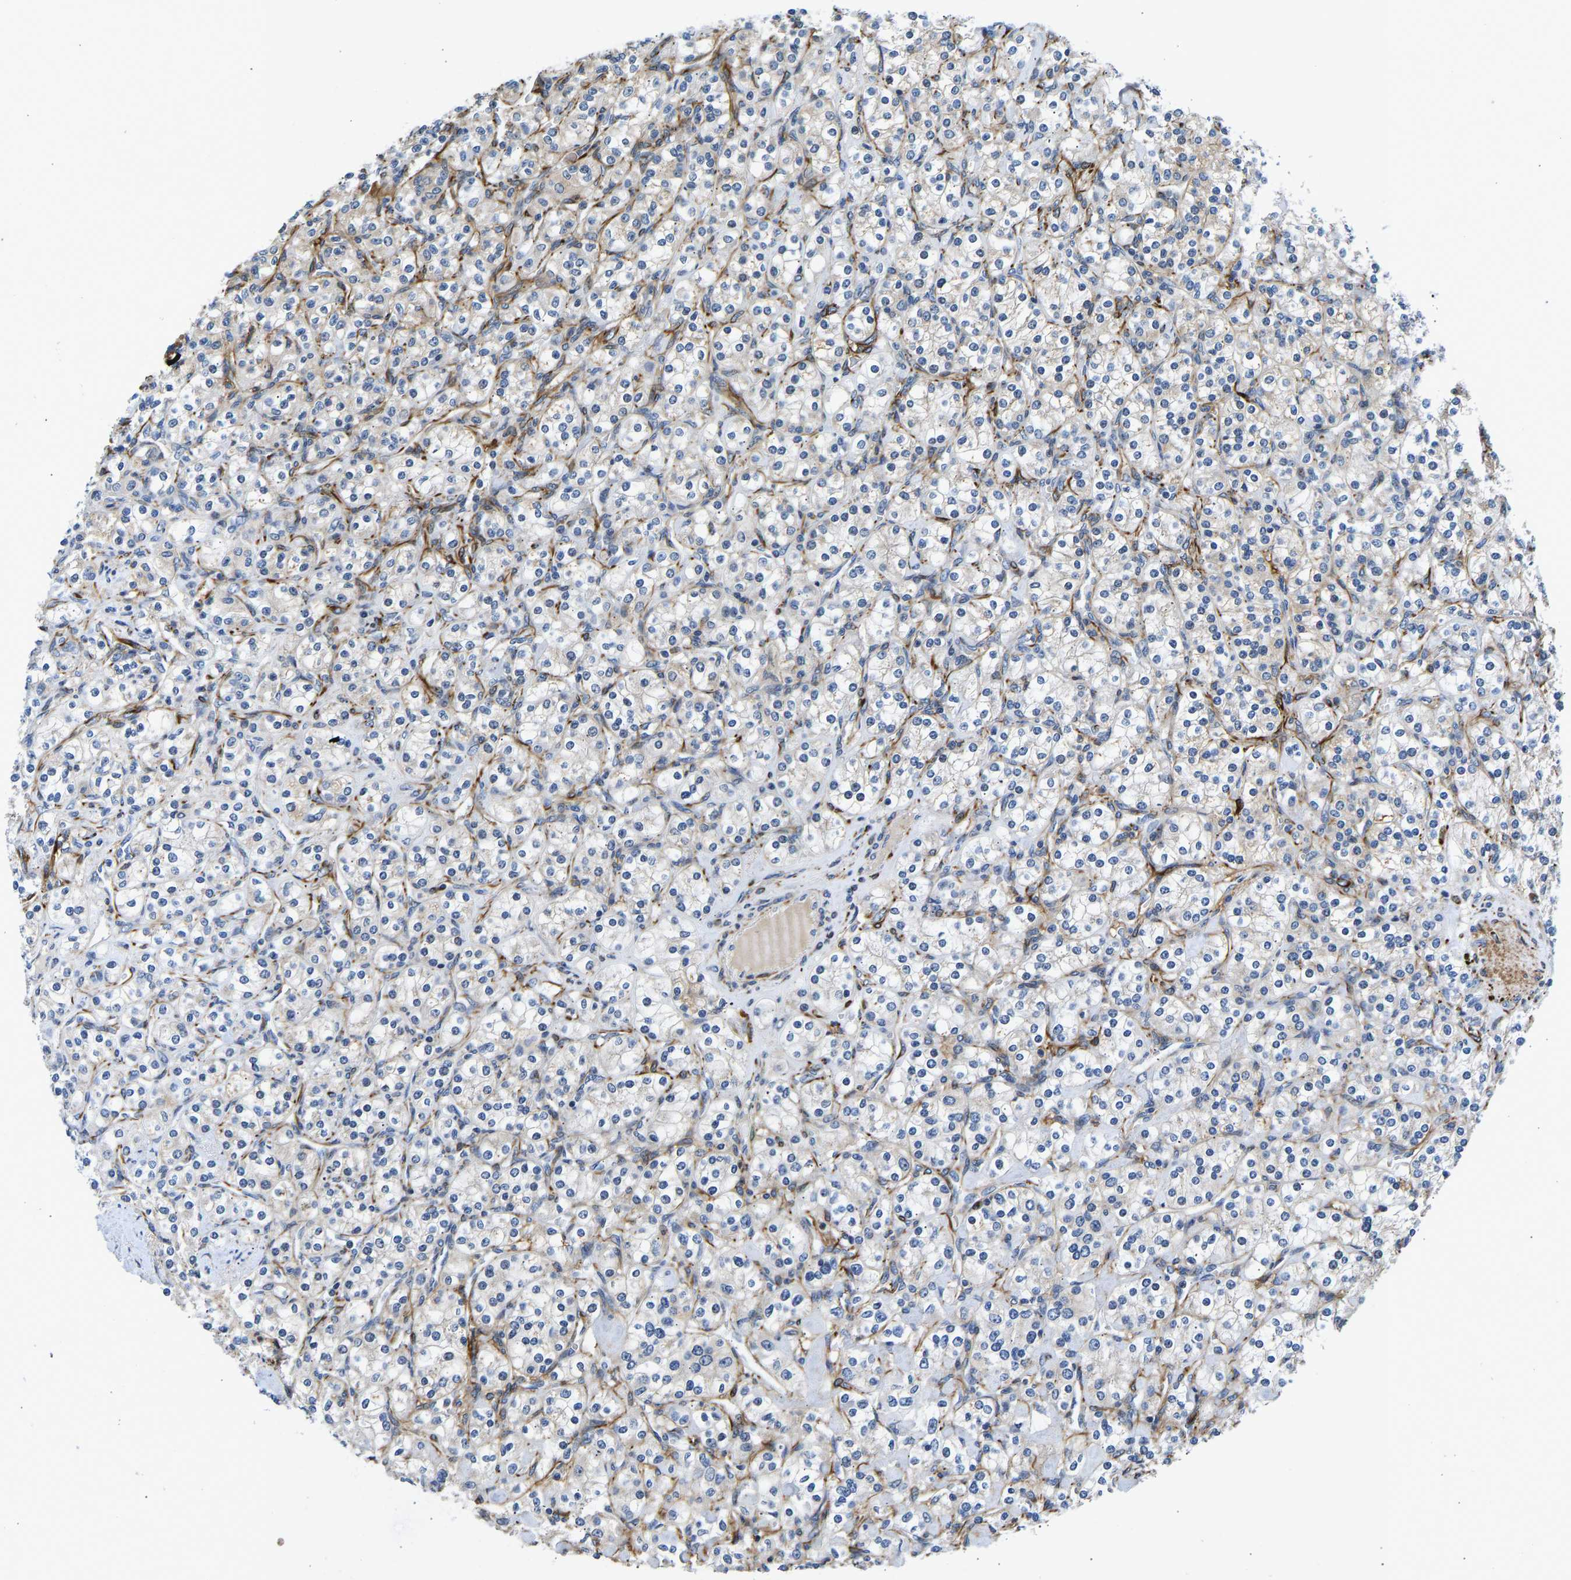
{"staining": {"intensity": "negative", "quantity": "none", "location": "none"}, "tissue": "renal cancer", "cell_type": "Tumor cells", "image_type": "cancer", "snomed": [{"axis": "morphology", "description": "Adenocarcinoma, NOS"}, {"axis": "topography", "description": "Kidney"}], "caption": "Tumor cells show no significant protein staining in renal cancer (adenocarcinoma).", "gene": "RESF1", "patient": {"sex": "male", "age": 77}}